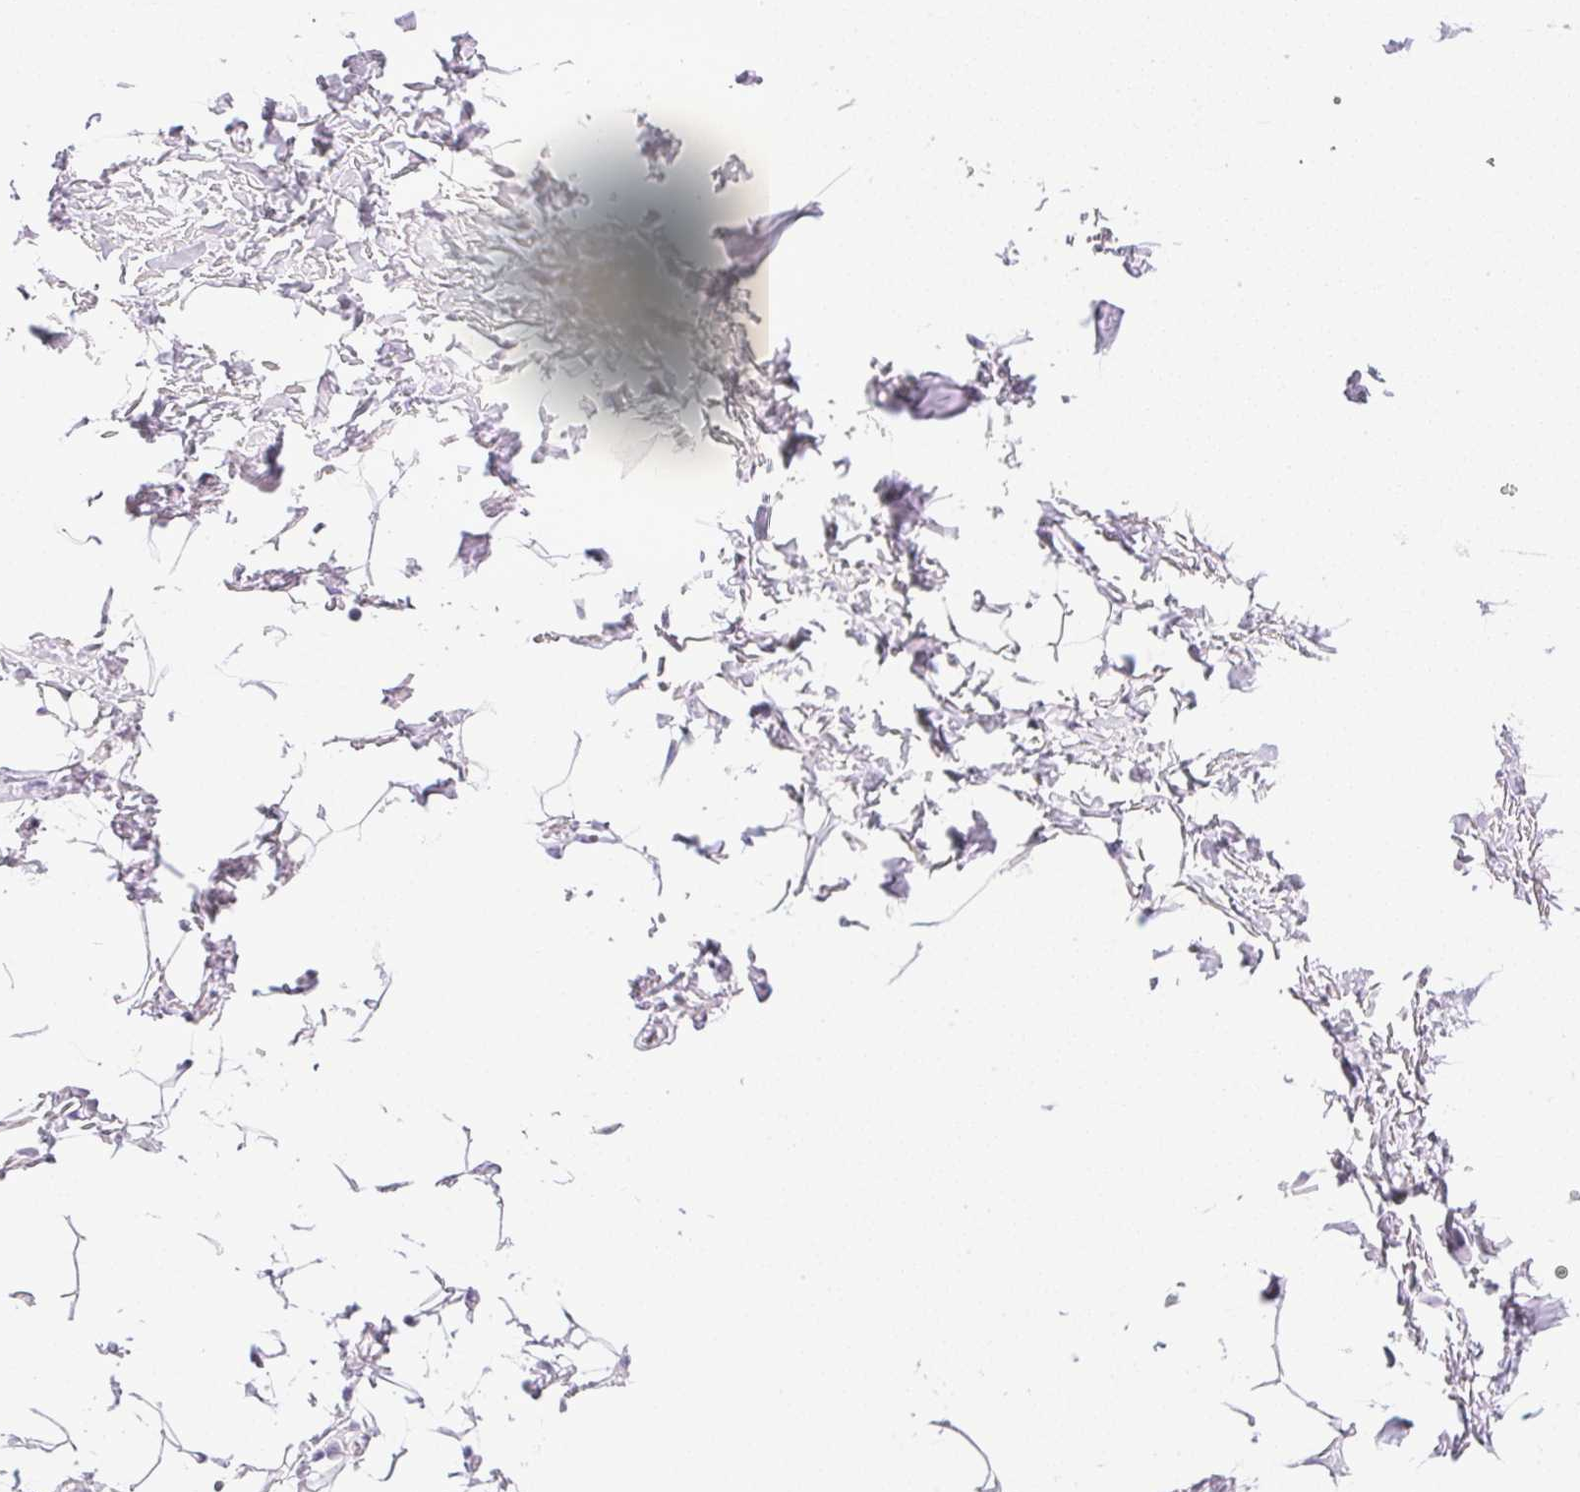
{"staining": {"intensity": "negative", "quantity": "none", "location": "none"}, "tissue": "adipose tissue", "cell_type": "Adipocytes", "image_type": "normal", "snomed": [{"axis": "morphology", "description": "Normal tissue, NOS"}, {"axis": "topography", "description": "Peripheral nerve tissue"}], "caption": "DAB immunohistochemical staining of unremarkable human adipose tissue demonstrates no significant positivity in adipocytes. Brightfield microscopy of IHC stained with DAB (brown) and hematoxylin (blue), captured at high magnification.", "gene": "CPB1", "patient": {"sex": "male", "age": 51}}